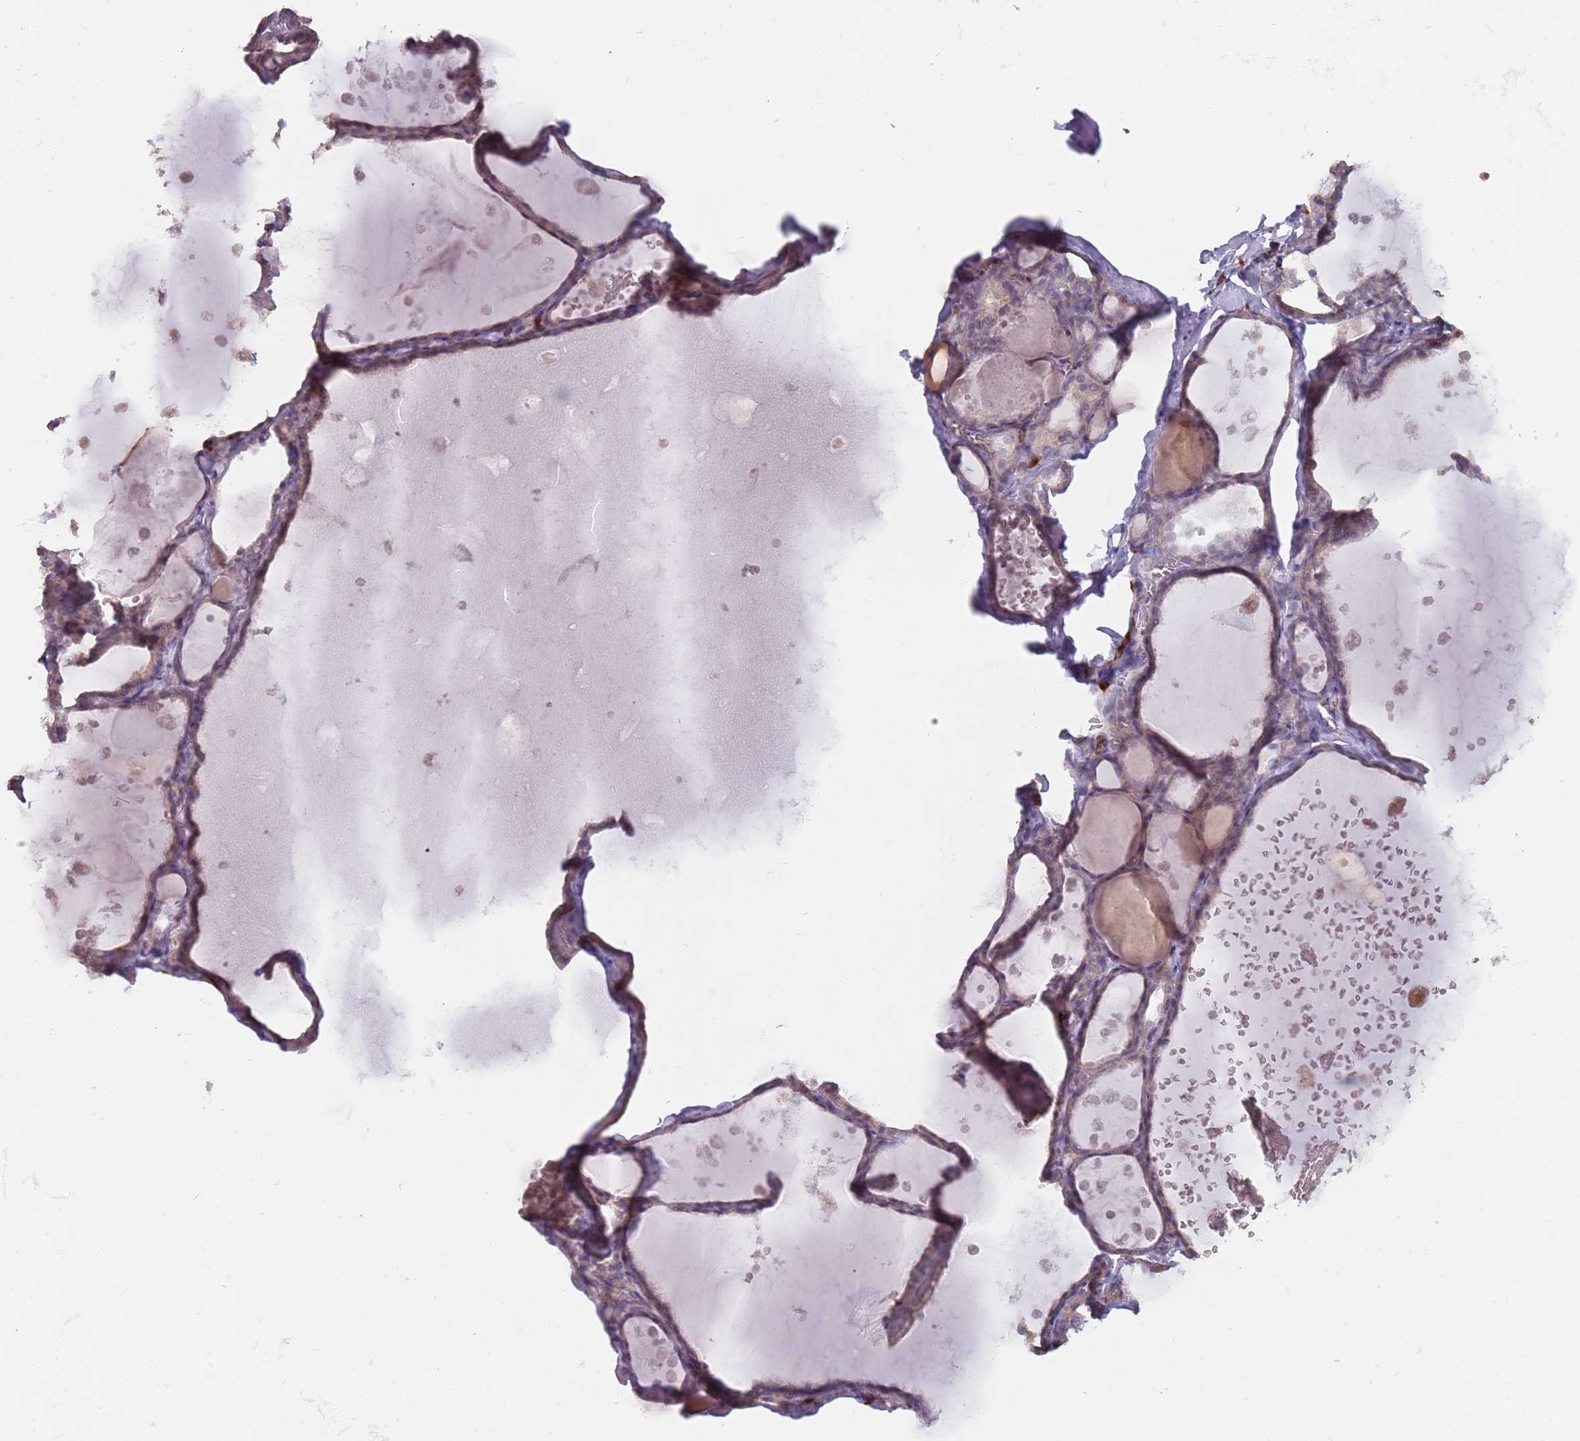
{"staining": {"intensity": "weak", "quantity": "25%-75%", "location": "cytoplasmic/membranous"}, "tissue": "thyroid gland", "cell_type": "Glandular cells", "image_type": "normal", "snomed": [{"axis": "morphology", "description": "Normal tissue, NOS"}, {"axis": "topography", "description": "Thyroid gland"}], "caption": "Unremarkable thyroid gland demonstrates weak cytoplasmic/membranous expression in approximately 25%-75% of glandular cells, visualized by immunohistochemistry.", "gene": "DXO", "patient": {"sex": "male", "age": 56}}